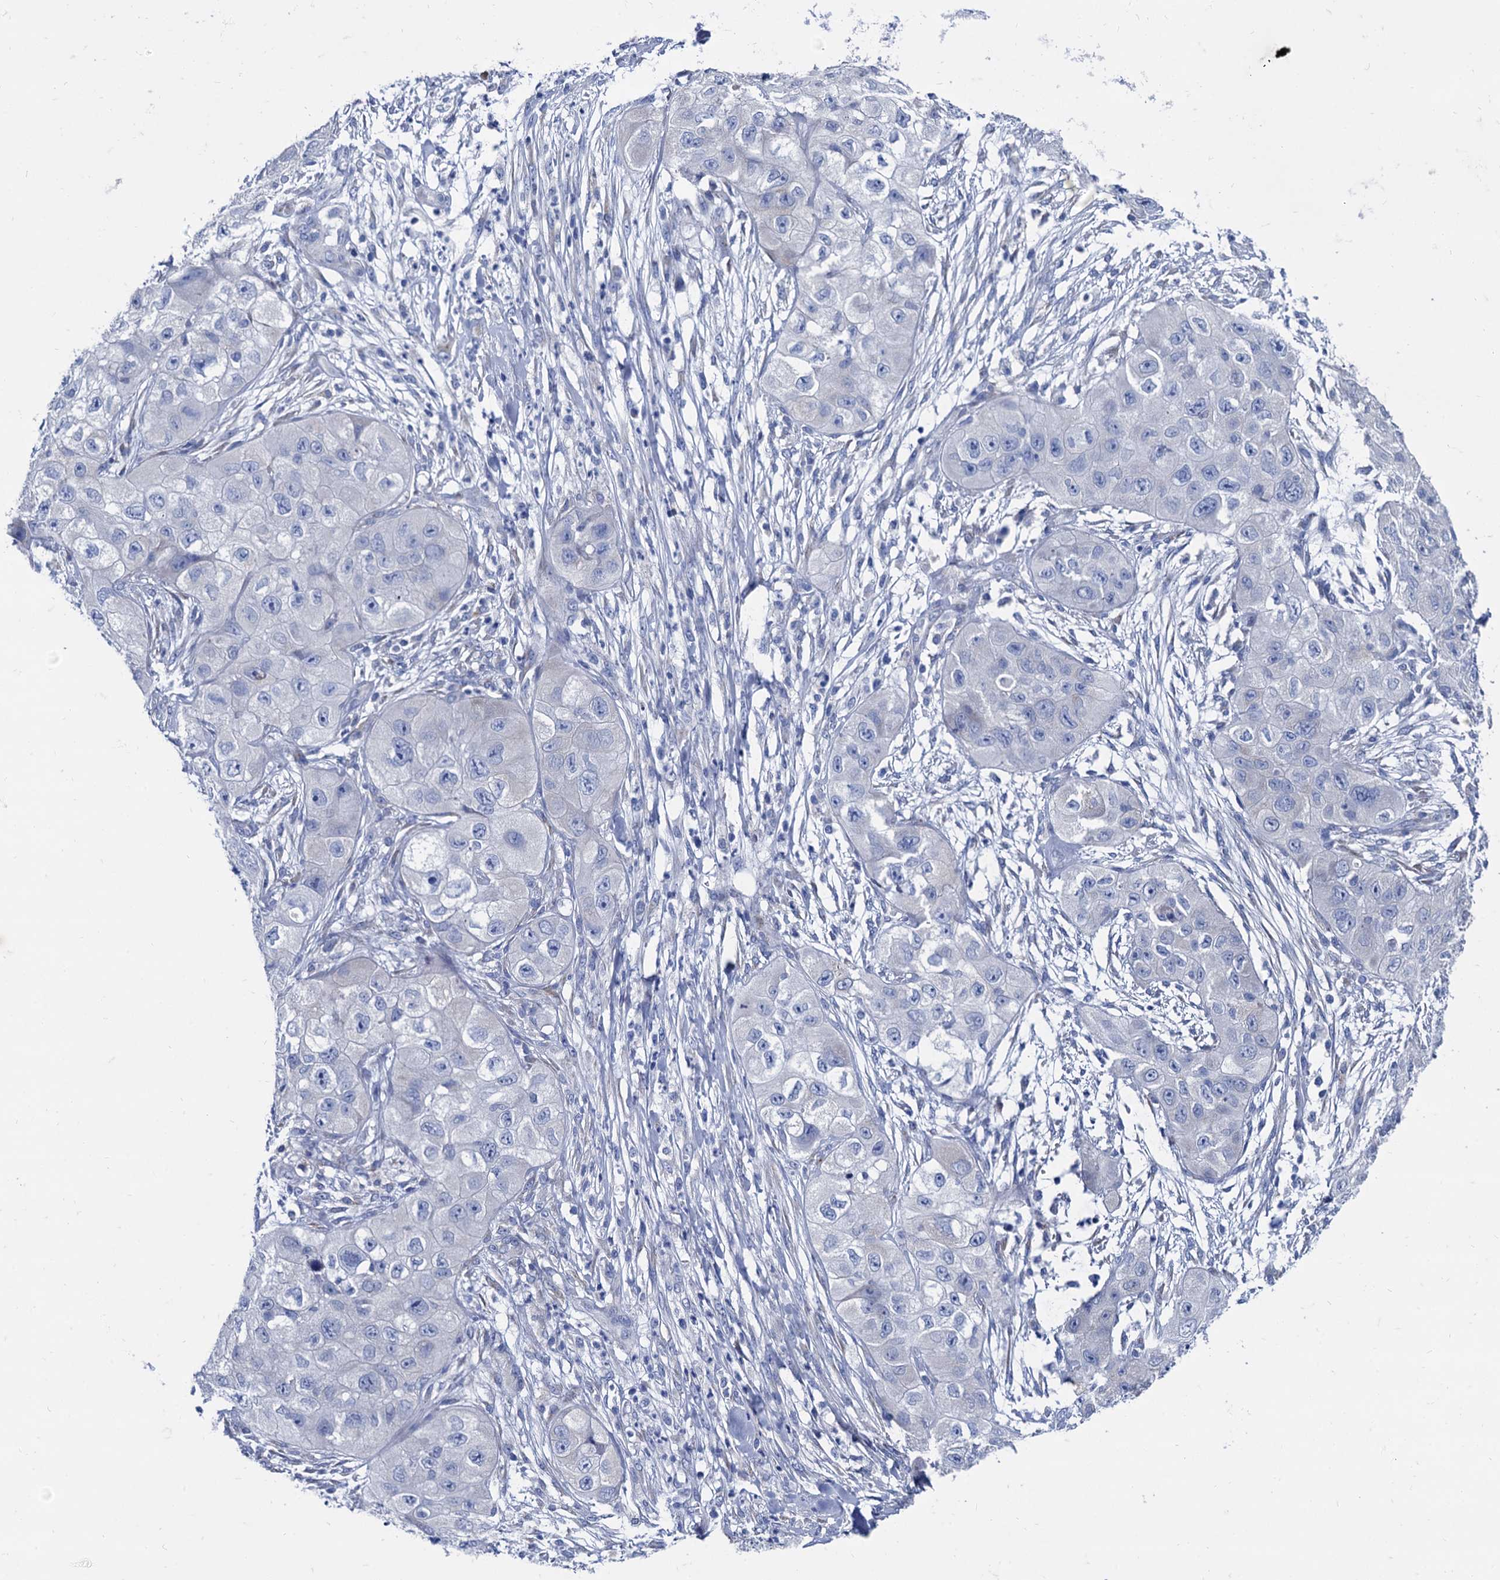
{"staining": {"intensity": "negative", "quantity": "none", "location": "none"}, "tissue": "skin cancer", "cell_type": "Tumor cells", "image_type": "cancer", "snomed": [{"axis": "morphology", "description": "Squamous cell carcinoma, NOS"}, {"axis": "topography", "description": "Skin"}, {"axis": "topography", "description": "Subcutis"}], "caption": "Tumor cells are negative for protein expression in human squamous cell carcinoma (skin).", "gene": "FOXR2", "patient": {"sex": "male", "age": 73}}